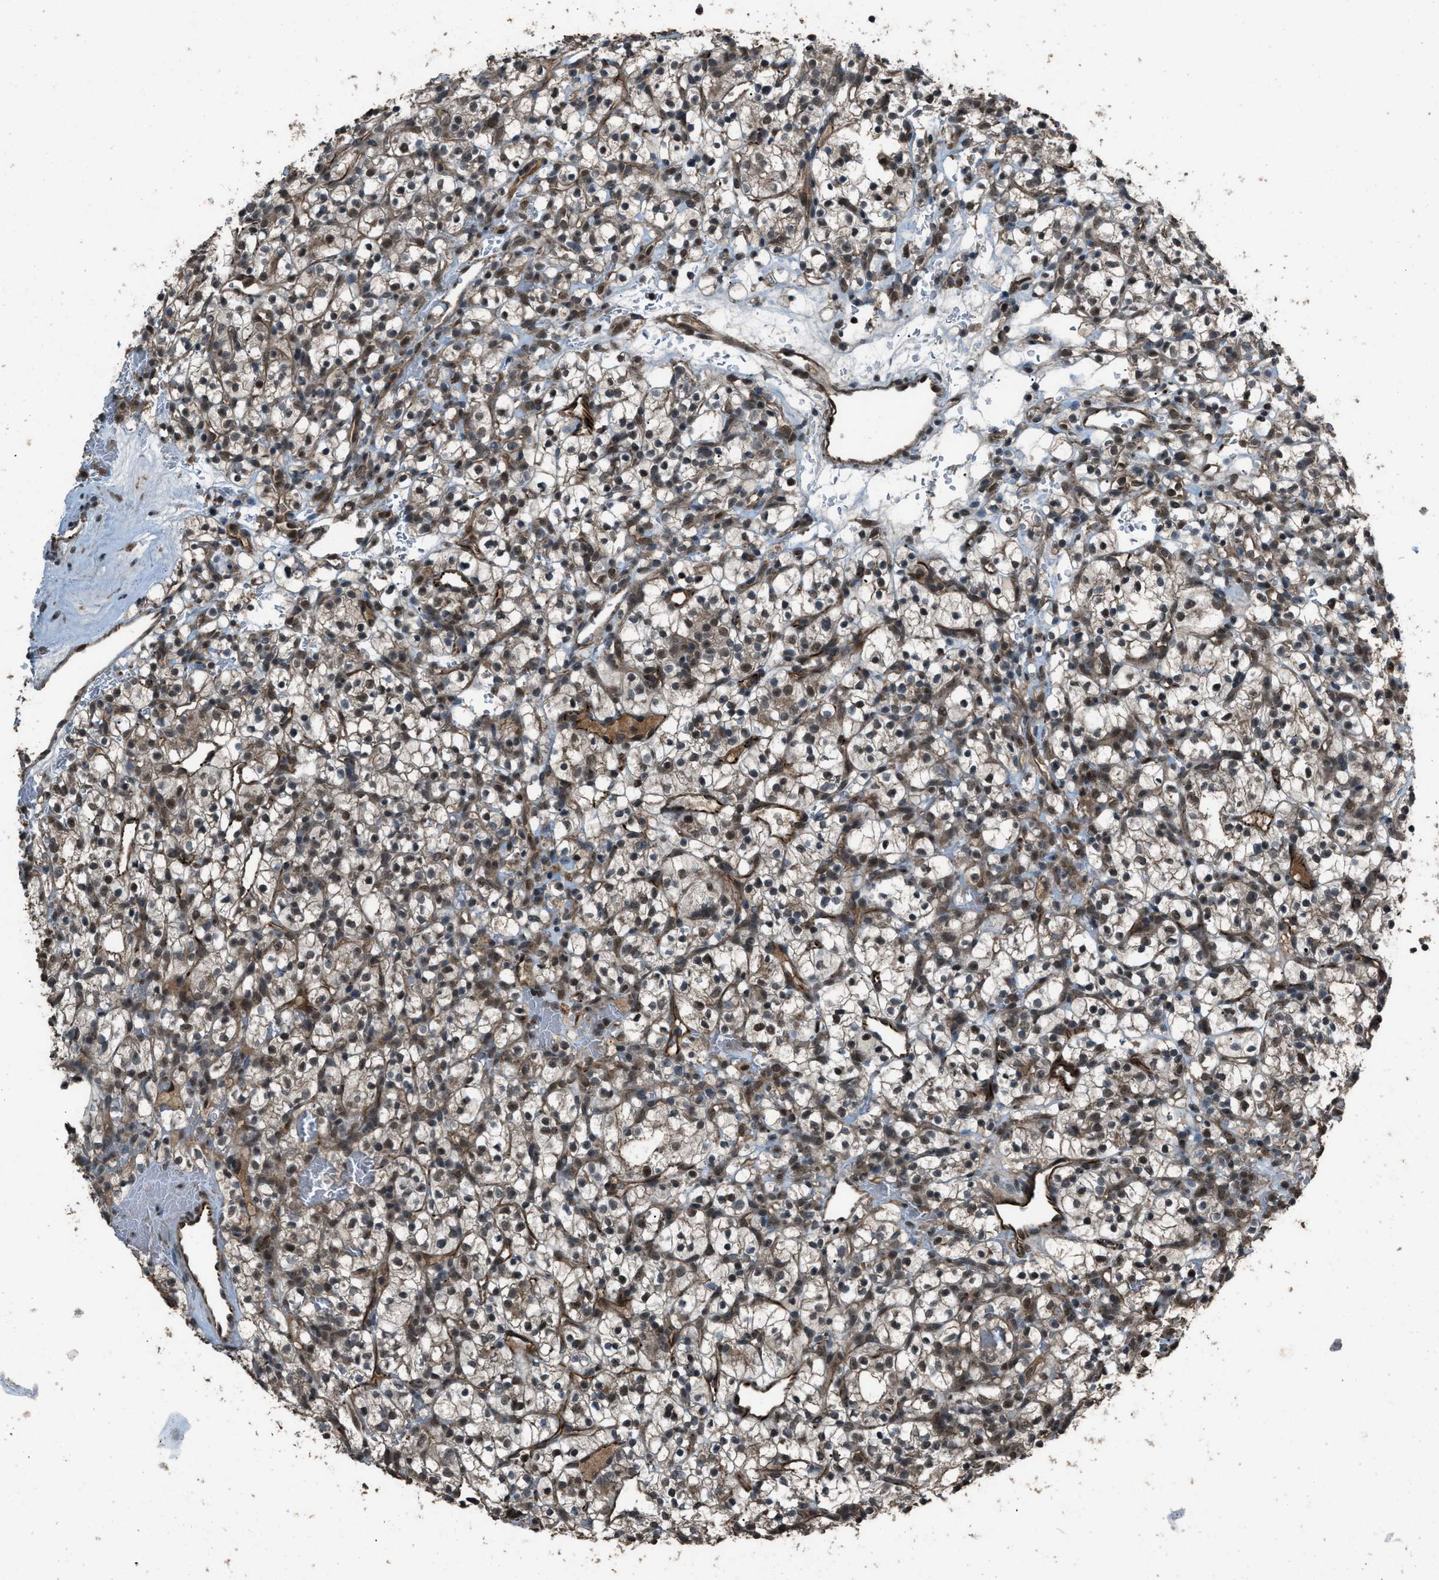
{"staining": {"intensity": "moderate", "quantity": "25%-75%", "location": "nuclear"}, "tissue": "renal cancer", "cell_type": "Tumor cells", "image_type": "cancer", "snomed": [{"axis": "morphology", "description": "Adenocarcinoma, NOS"}, {"axis": "topography", "description": "Kidney"}], "caption": "Brown immunohistochemical staining in human renal cancer (adenocarcinoma) reveals moderate nuclear staining in about 25%-75% of tumor cells. (DAB IHC, brown staining for protein, blue staining for nuclei).", "gene": "SERTAD2", "patient": {"sex": "female", "age": 57}}